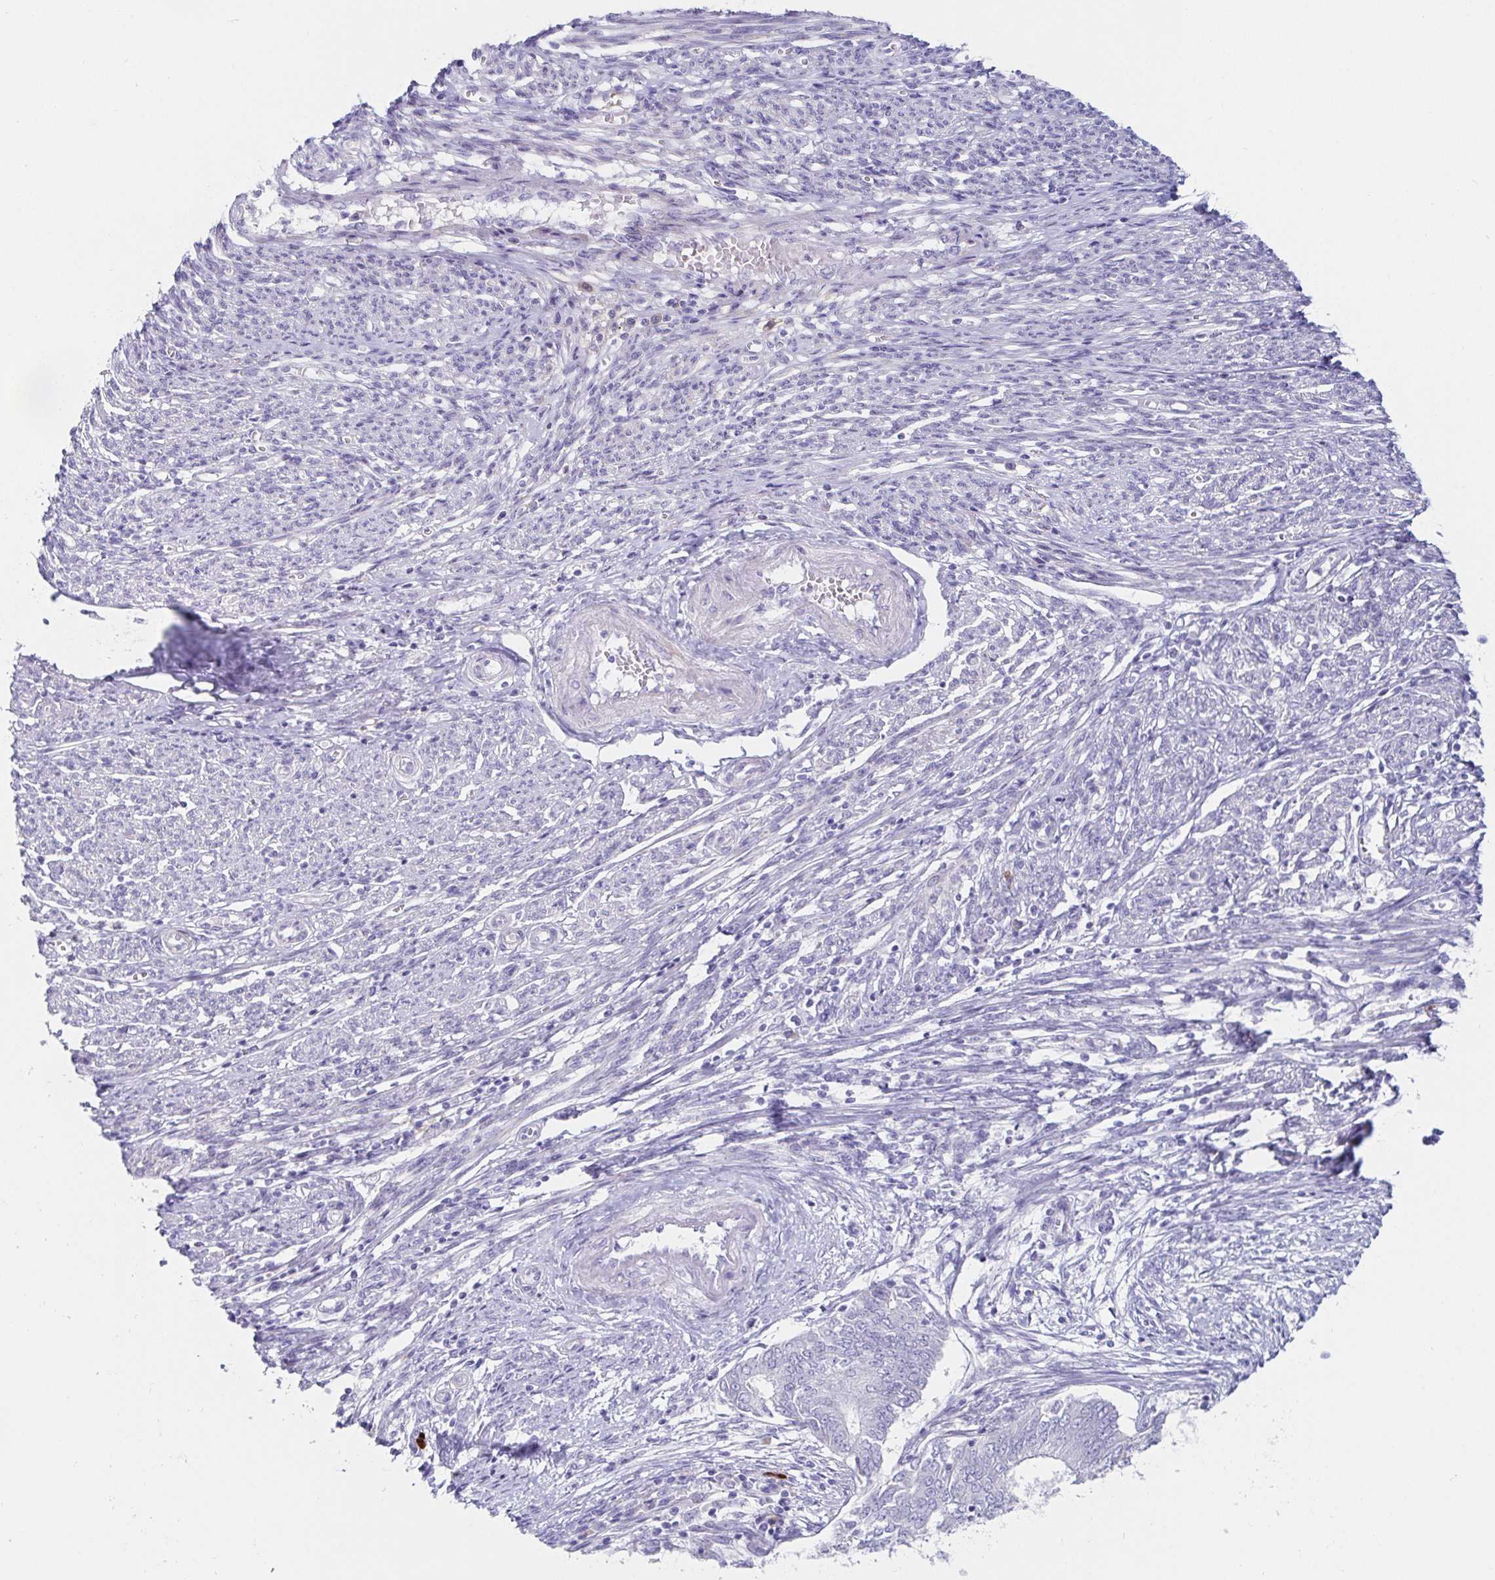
{"staining": {"intensity": "negative", "quantity": "none", "location": "none"}, "tissue": "endometrial cancer", "cell_type": "Tumor cells", "image_type": "cancer", "snomed": [{"axis": "morphology", "description": "Adenocarcinoma, NOS"}, {"axis": "topography", "description": "Endometrium"}], "caption": "Immunohistochemistry photomicrograph of neoplastic tissue: human endometrial cancer (adenocarcinoma) stained with DAB (3,3'-diaminobenzidine) shows no significant protein staining in tumor cells.", "gene": "C4orf17", "patient": {"sex": "female", "age": 62}}